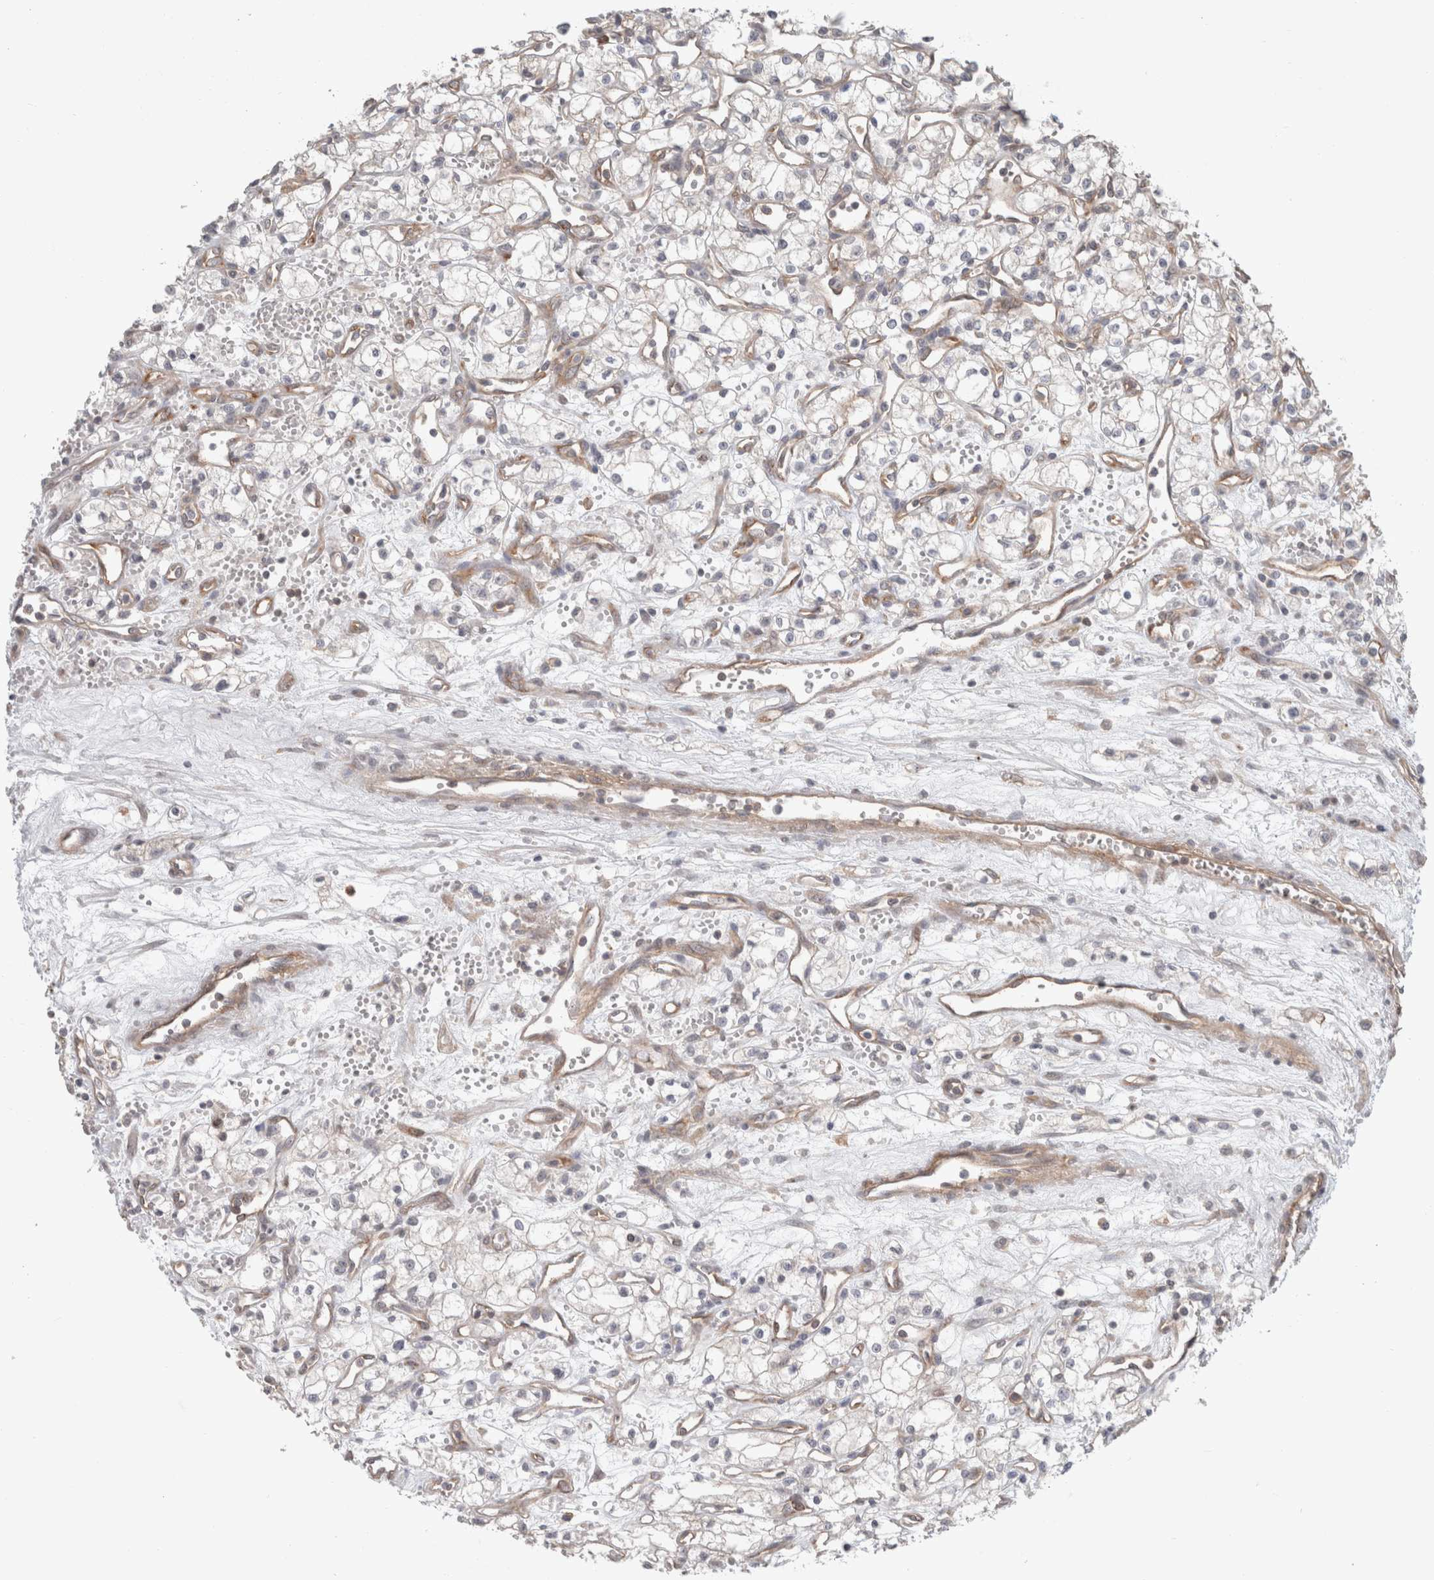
{"staining": {"intensity": "negative", "quantity": "none", "location": "none"}, "tissue": "renal cancer", "cell_type": "Tumor cells", "image_type": "cancer", "snomed": [{"axis": "morphology", "description": "Adenocarcinoma, NOS"}, {"axis": "topography", "description": "Kidney"}], "caption": "Protein analysis of renal cancer (adenocarcinoma) displays no significant positivity in tumor cells.", "gene": "RASAL2", "patient": {"sex": "male", "age": 59}}